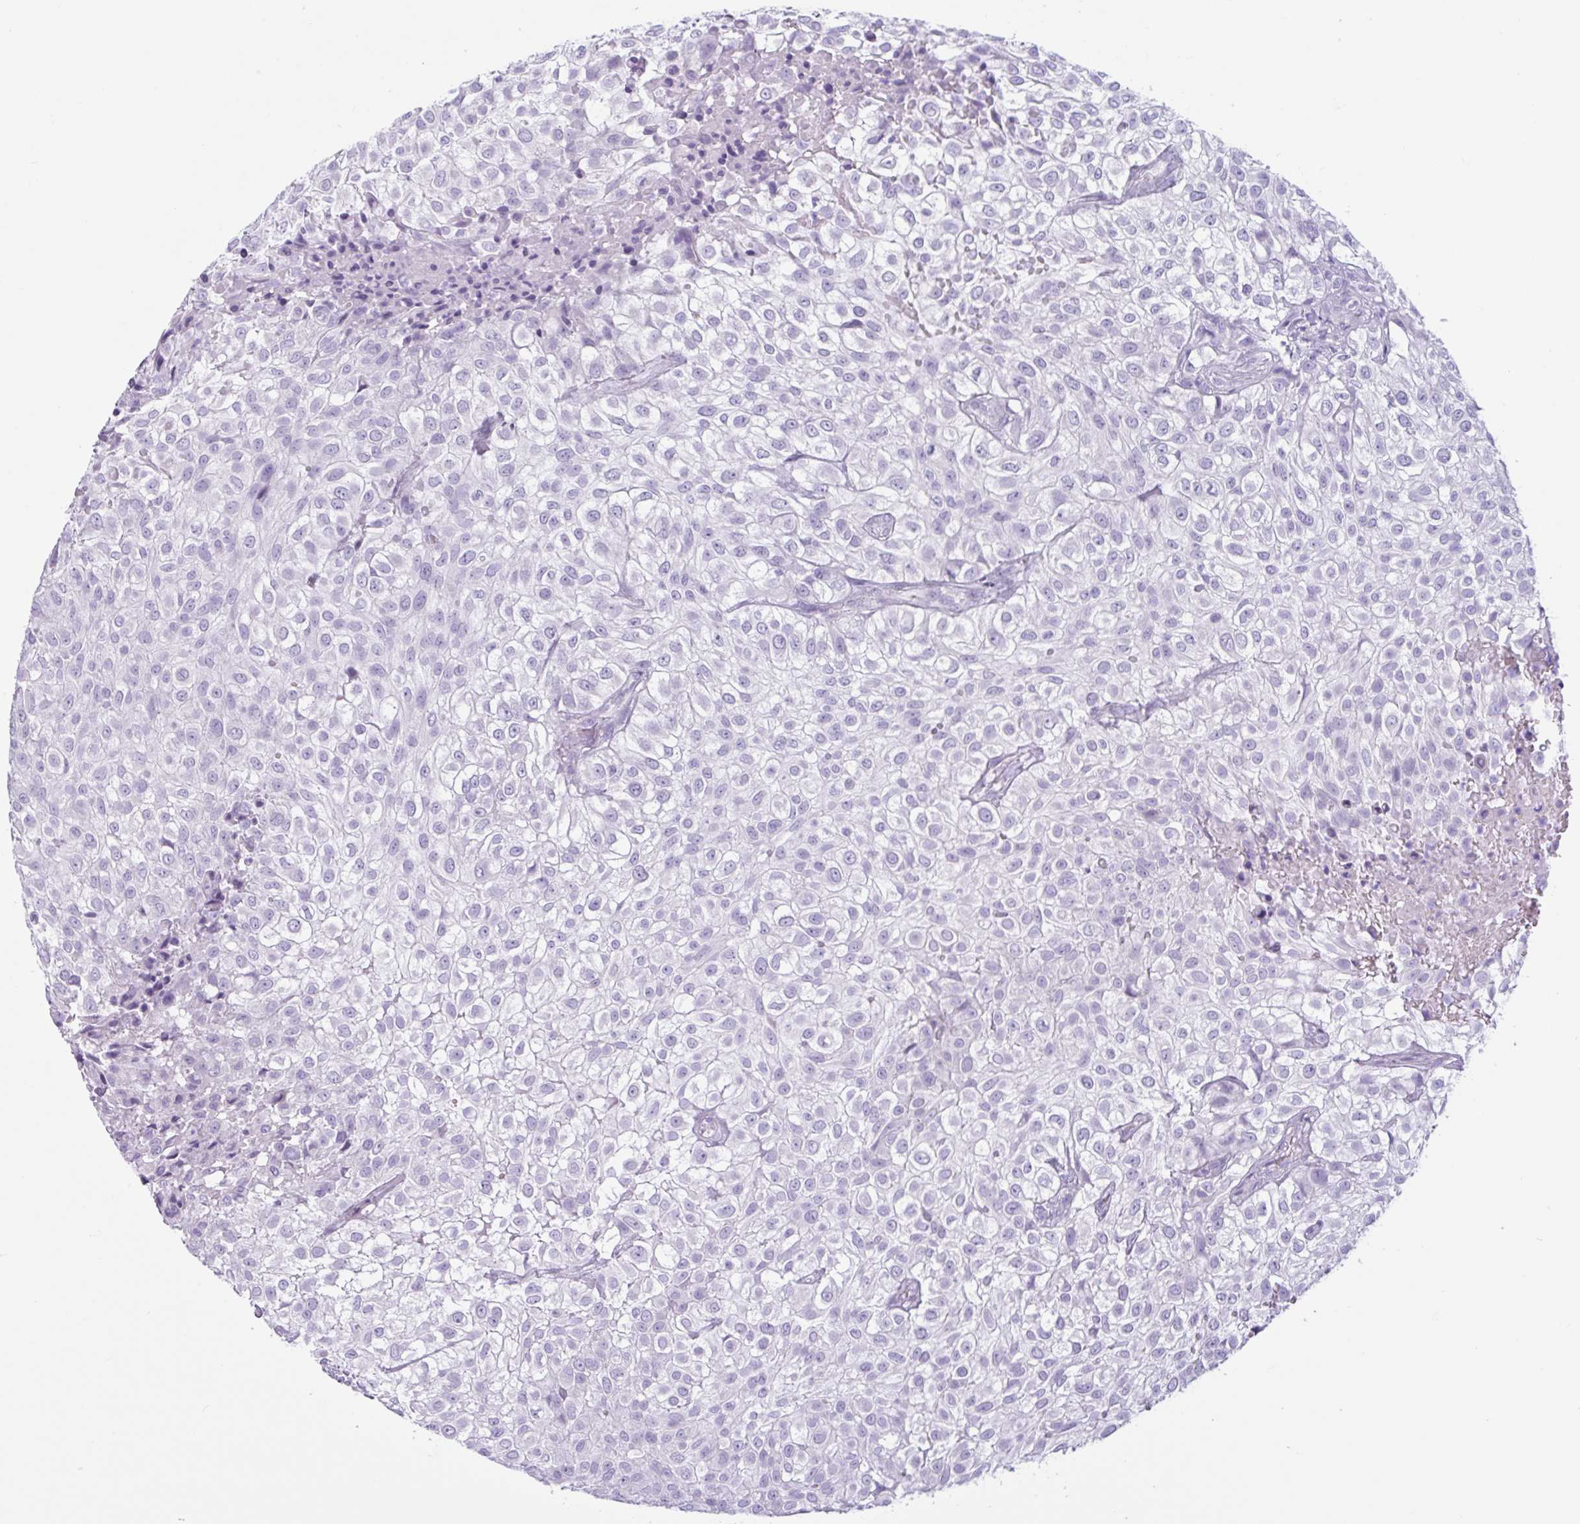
{"staining": {"intensity": "negative", "quantity": "none", "location": "none"}, "tissue": "urothelial cancer", "cell_type": "Tumor cells", "image_type": "cancer", "snomed": [{"axis": "morphology", "description": "Urothelial carcinoma, High grade"}, {"axis": "topography", "description": "Urinary bladder"}], "caption": "IHC of human urothelial cancer shows no staining in tumor cells.", "gene": "CTSE", "patient": {"sex": "male", "age": 56}}